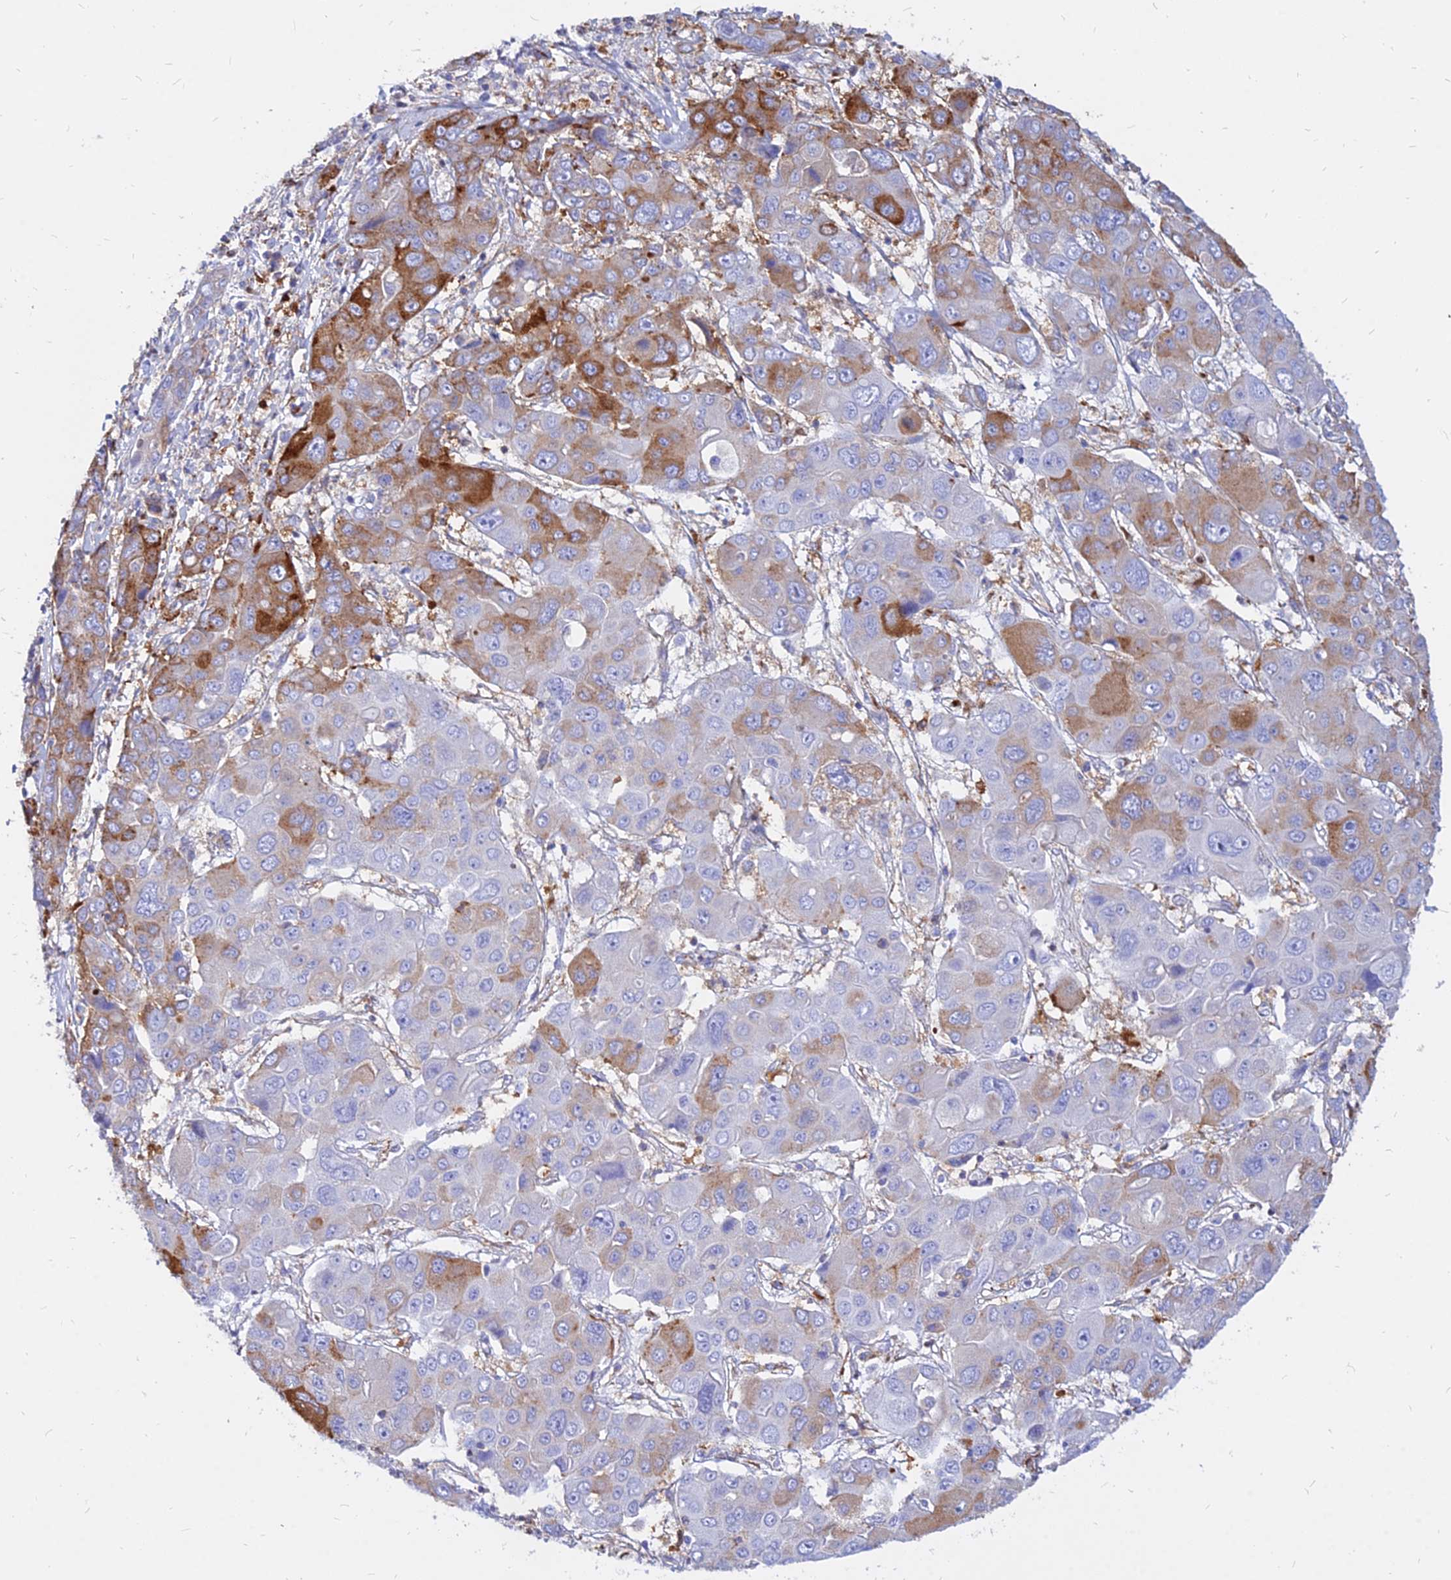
{"staining": {"intensity": "strong", "quantity": "<25%", "location": "cytoplasmic/membranous"}, "tissue": "liver cancer", "cell_type": "Tumor cells", "image_type": "cancer", "snomed": [{"axis": "morphology", "description": "Cholangiocarcinoma"}, {"axis": "topography", "description": "Liver"}], "caption": "Immunohistochemical staining of human liver cancer (cholangiocarcinoma) shows medium levels of strong cytoplasmic/membranous positivity in about <25% of tumor cells. (DAB IHC, brown staining for protein, blue staining for nuclei).", "gene": "AGTRAP", "patient": {"sex": "male", "age": 67}}